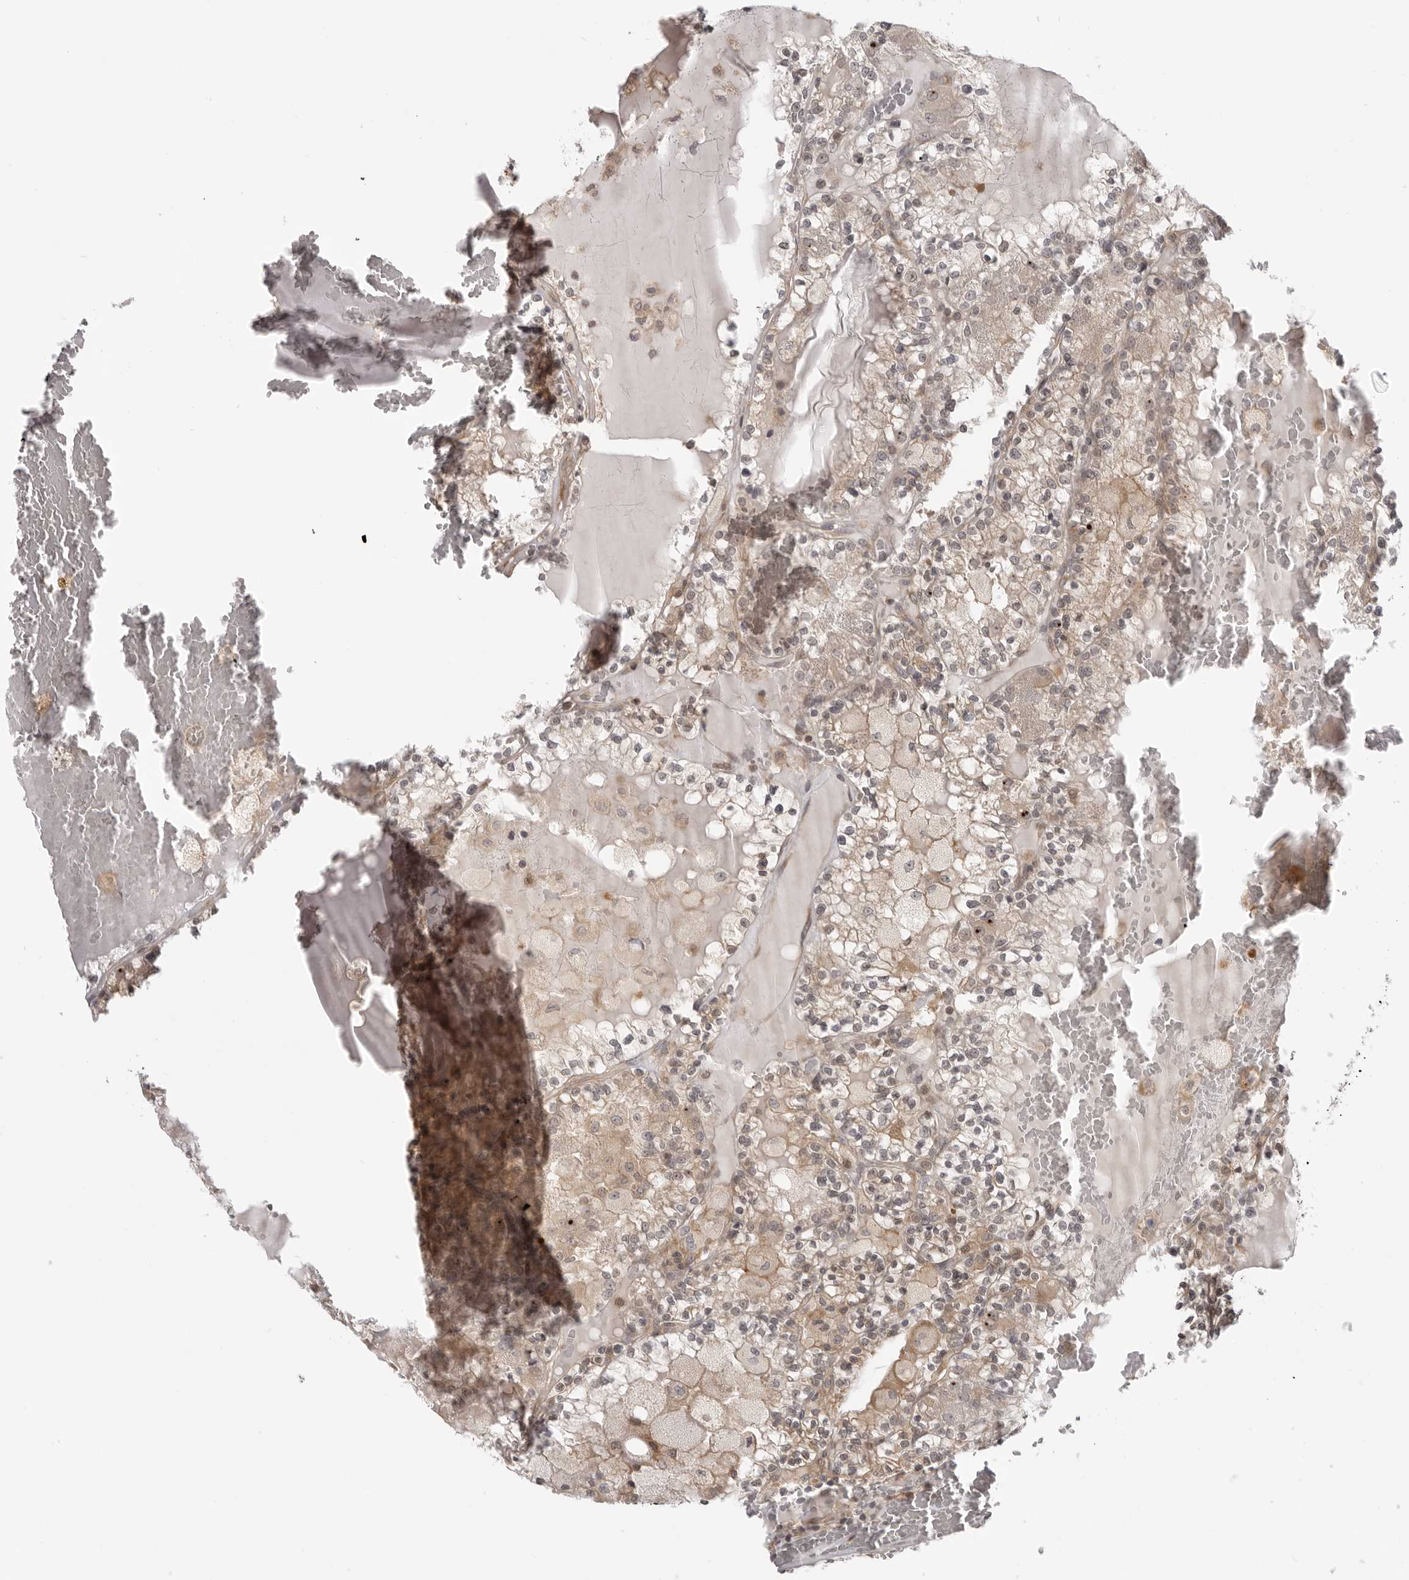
{"staining": {"intensity": "weak", "quantity": "25%-75%", "location": "cytoplasmic/membranous"}, "tissue": "renal cancer", "cell_type": "Tumor cells", "image_type": "cancer", "snomed": [{"axis": "morphology", "description": "Adenocarcinoma, NOS"}, {"axis": "topography", "description": "Kidney"}], "caption": "This photomicrograph displays immunohistochemistry (IHC) staining of human renal cancer, with low weak cytoplasmic/membranous positivity in about 25%-75% of tumor cells.", "gene": "PRRC2A", "patient": {"sex": "female", "age": 56}}